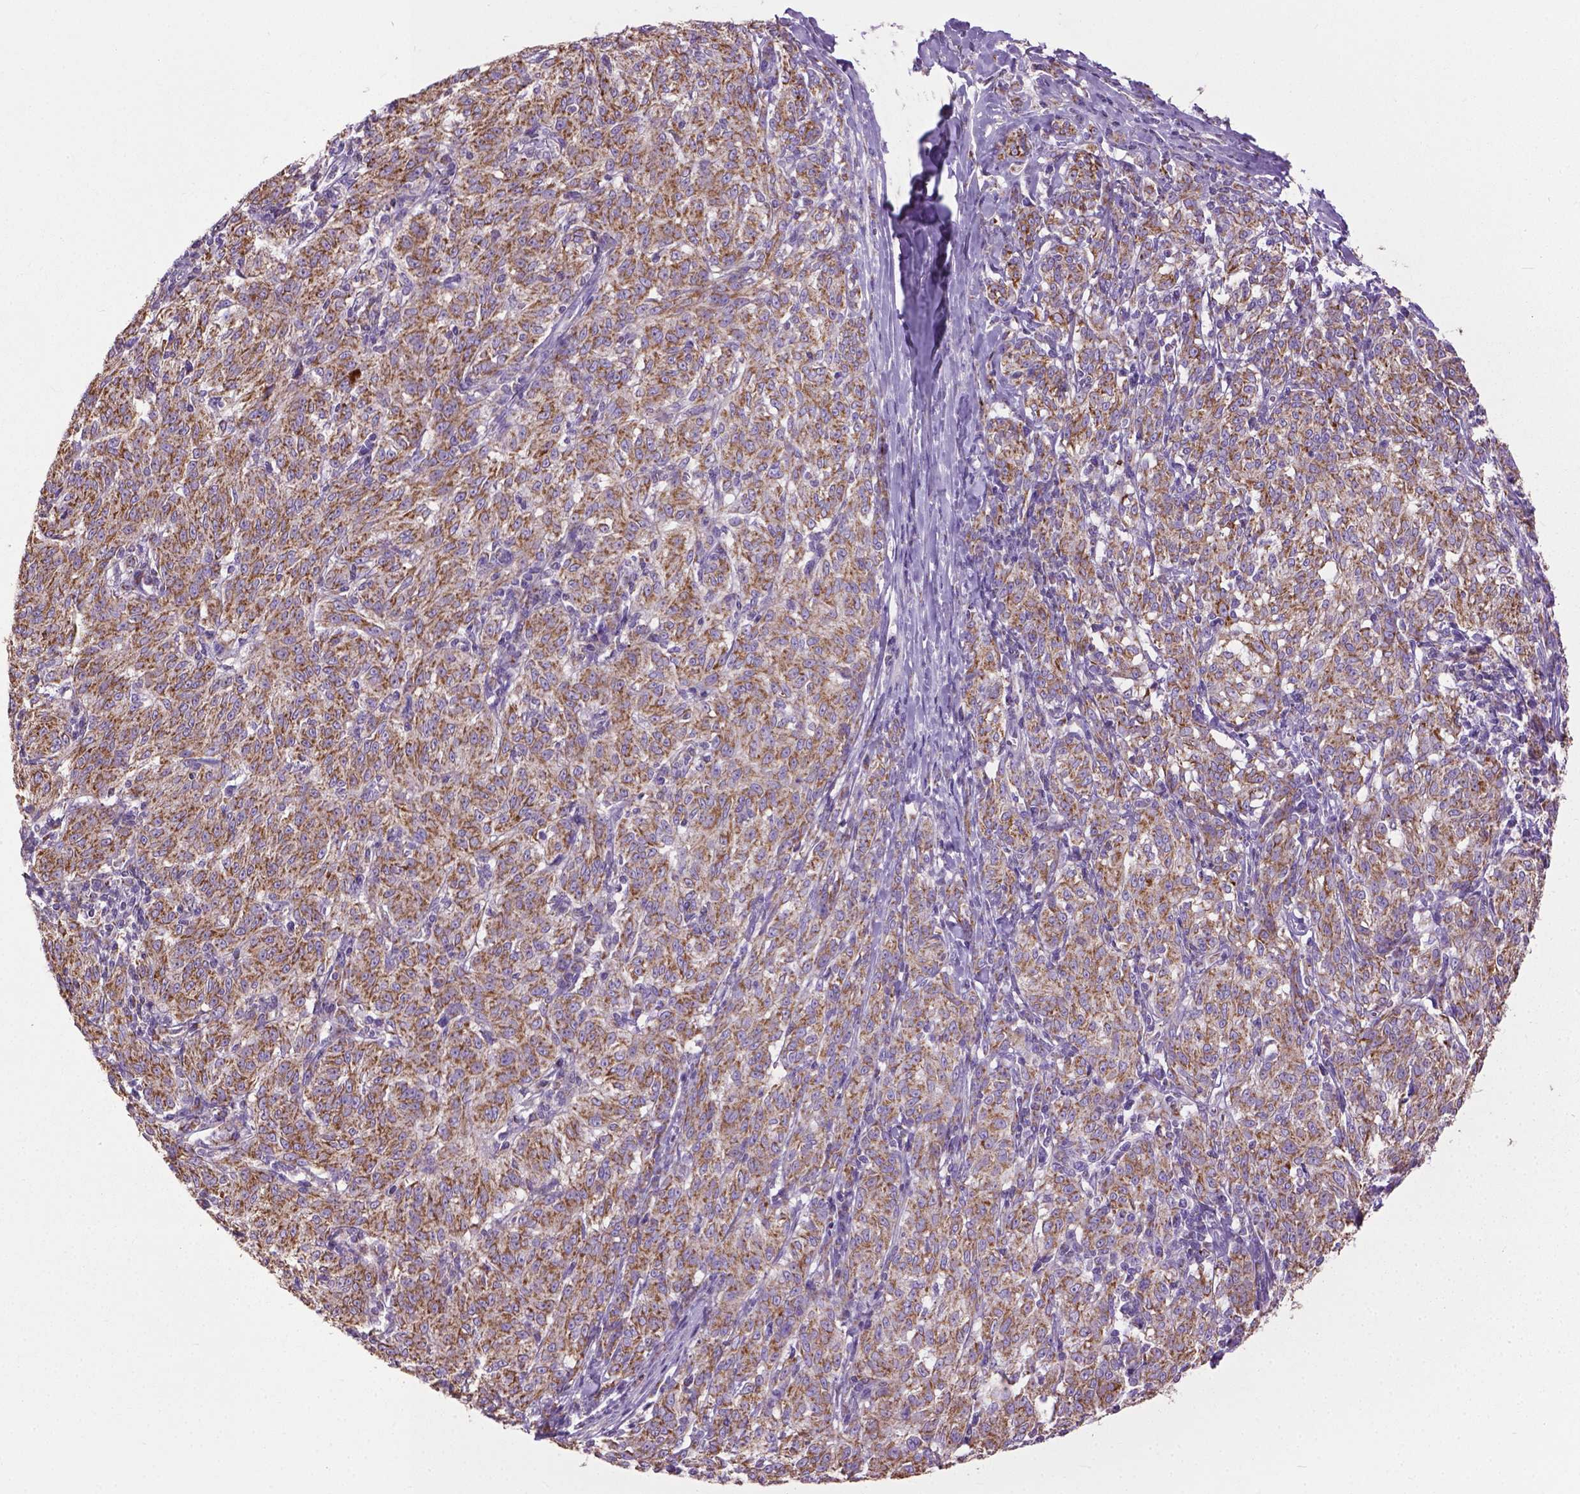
{"staining": {"intensity": "moderate", "quantity": ">75%", "location": "cytoplasmic/membranous"}, "tissue": "melanoma", "cell_type": "Tumor cells", "image_type": "cancer", "snomed": [{"axis": "morphology", "description": "Malignant melanoma, NOS"}, {"axis": "topography", "description": "Skin"}], "caption": "Melanoma stained with immunohistochemistry (IHC) displays moderate cytoplasmic/membranous expression in approximately >75% of tumor cells.", "gene": "VDAC1", "patient": {"sex": "female", "age": 72}}